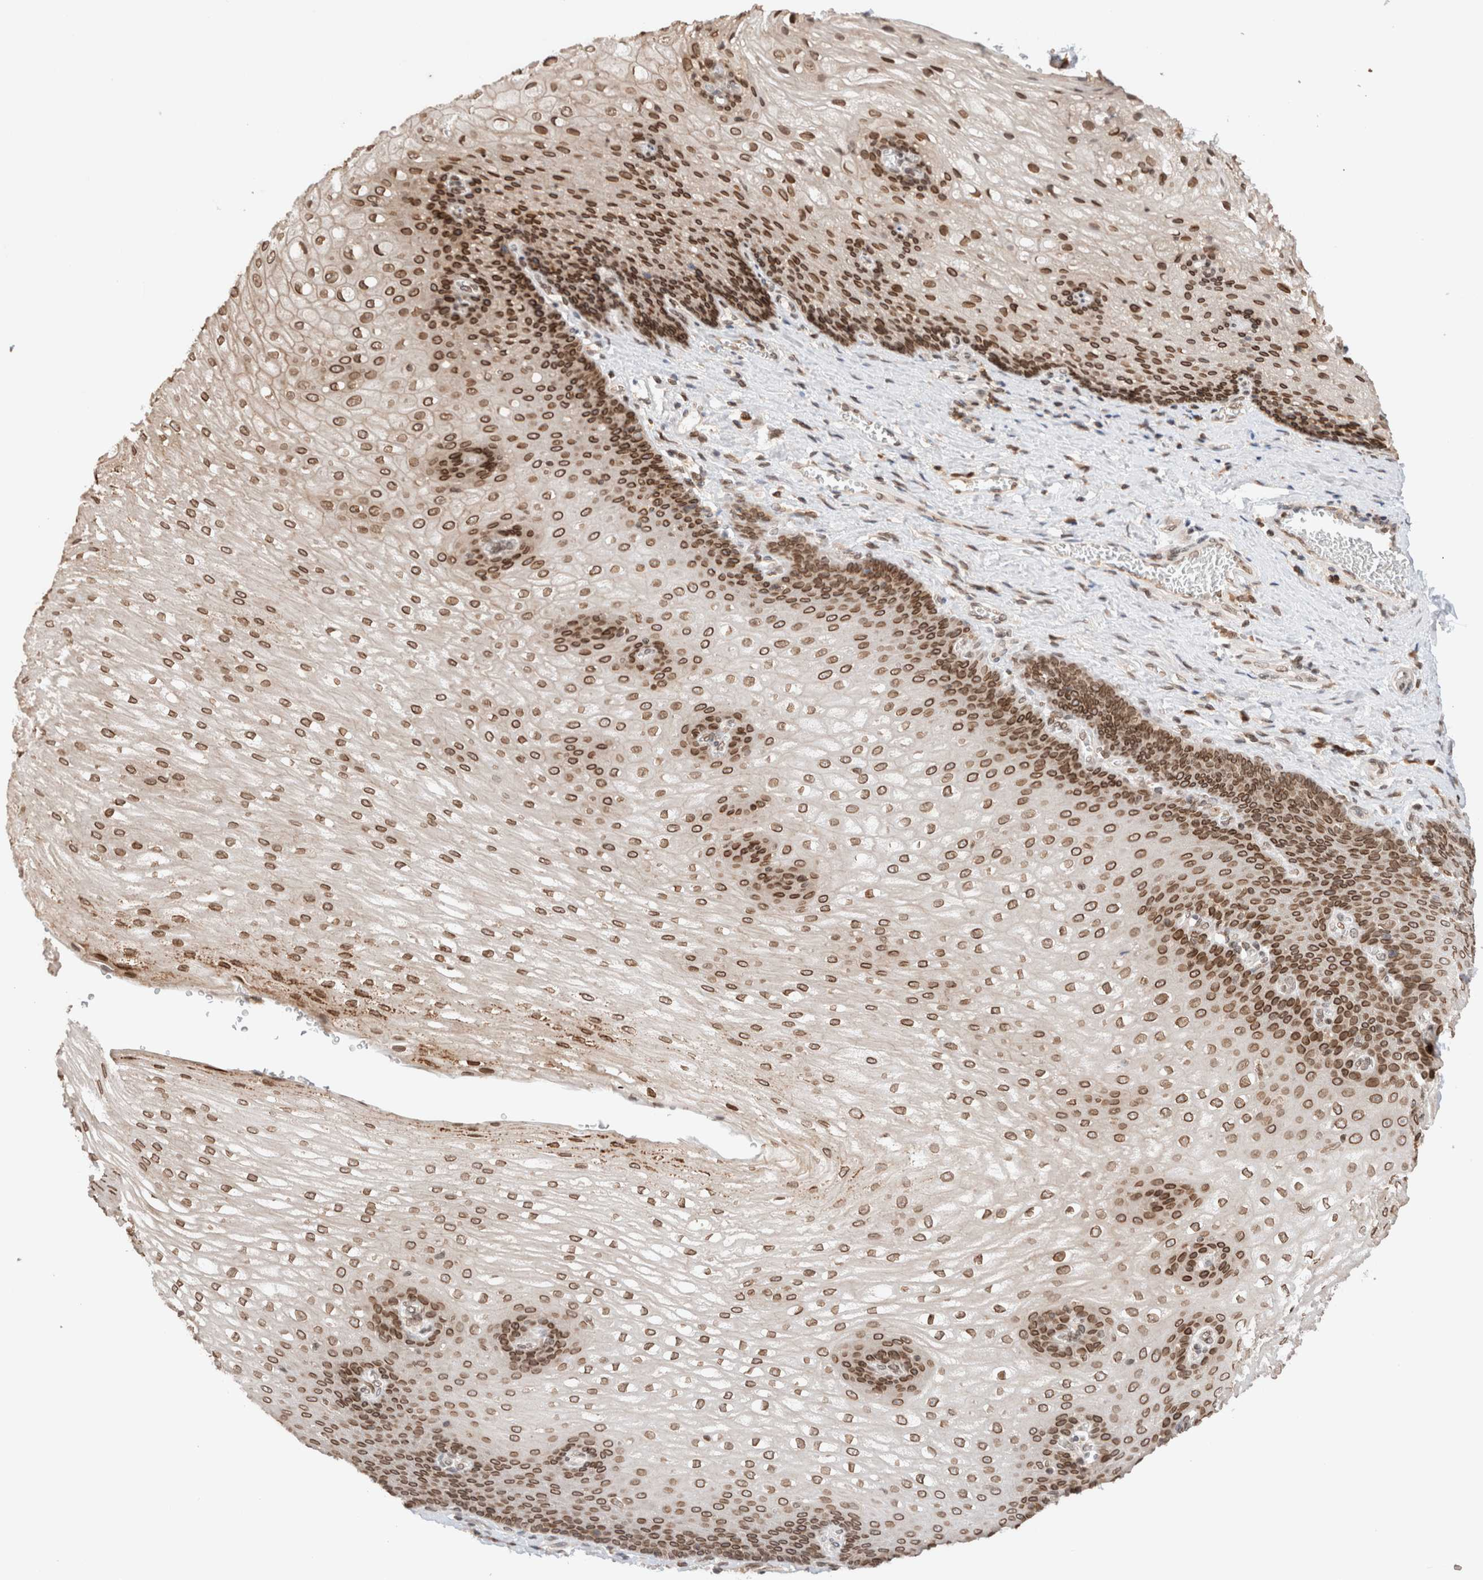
{"staining": {"intensity": "moderate", "quantity": ">75%", "location": "cytoplasmic/membranous,nuclear"}, "tissue": "esophagus", "cell_type": "Squamous epithelial cells", "image_type": "normal", "snomed": [{"axis": "morphology", "description": "Normal tissue, NOS"}, {"axis": "topography", "description": "Esophagus"}], "caption": "The immunohistochemical stain labels moderate cytoplasmic/membranous,nuclear staining in squamous epithelial cells of normal esophagus.", "gene": "TPR", "patient": {"sex": "male", "age": 48}}